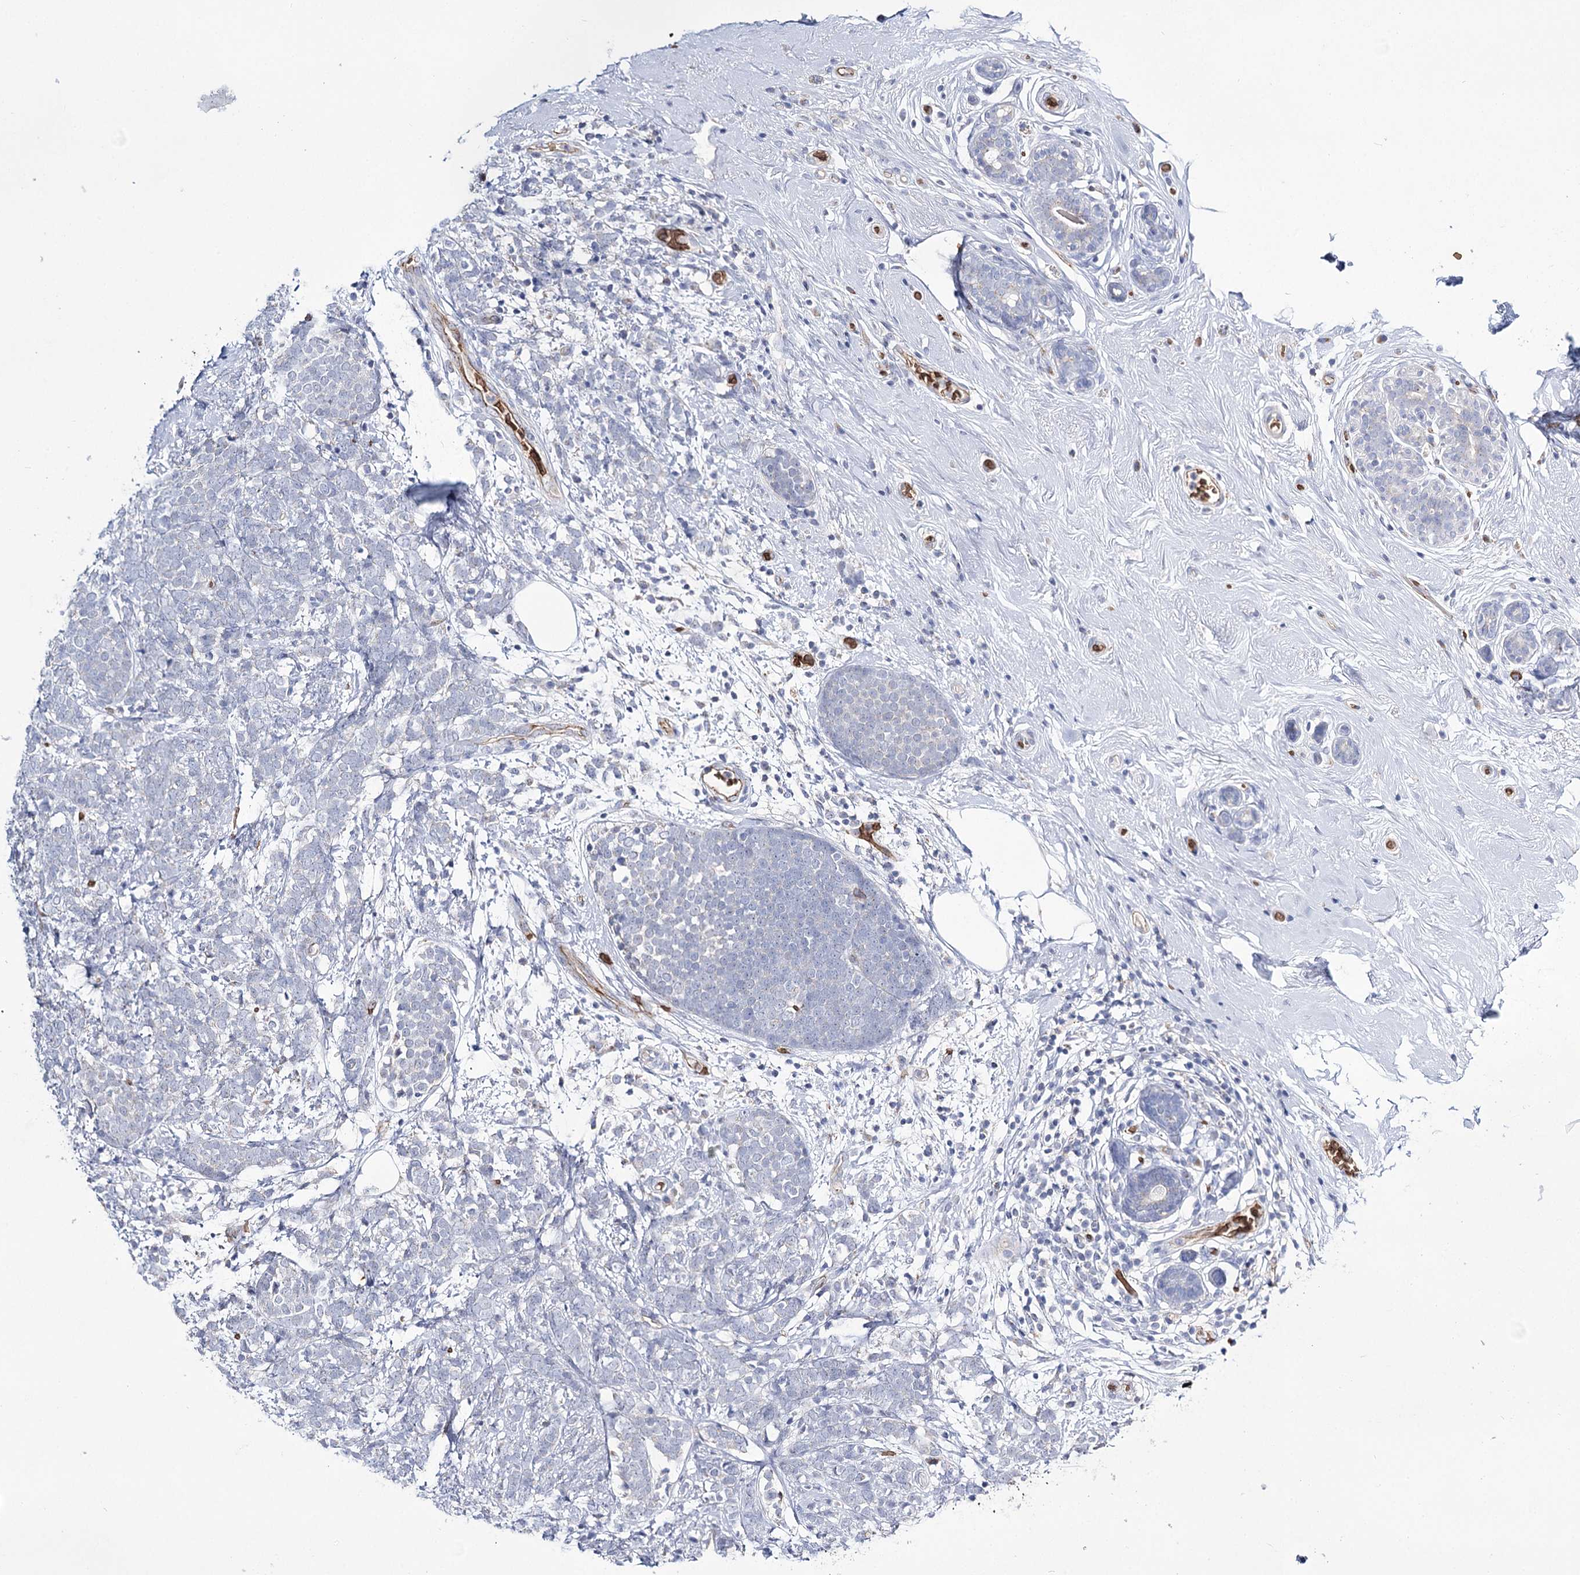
{"staining": {"intensity": "negative", "quantity": "none", "location": "none"}, "tissue": "breast cancer", "cell_type": "Tumor cells", "image_type": "cancer", "snomed": [{"axis": "morphology", "description": "Lobular carcinoma"}, {"axis": "topography", "description": "Breast"}], "caption": "Tumor cells show no significant staining in breast cancer (lobular carcinoma).", "gene": "GBF1", "patient": {"sex": "female", "age": 58}}